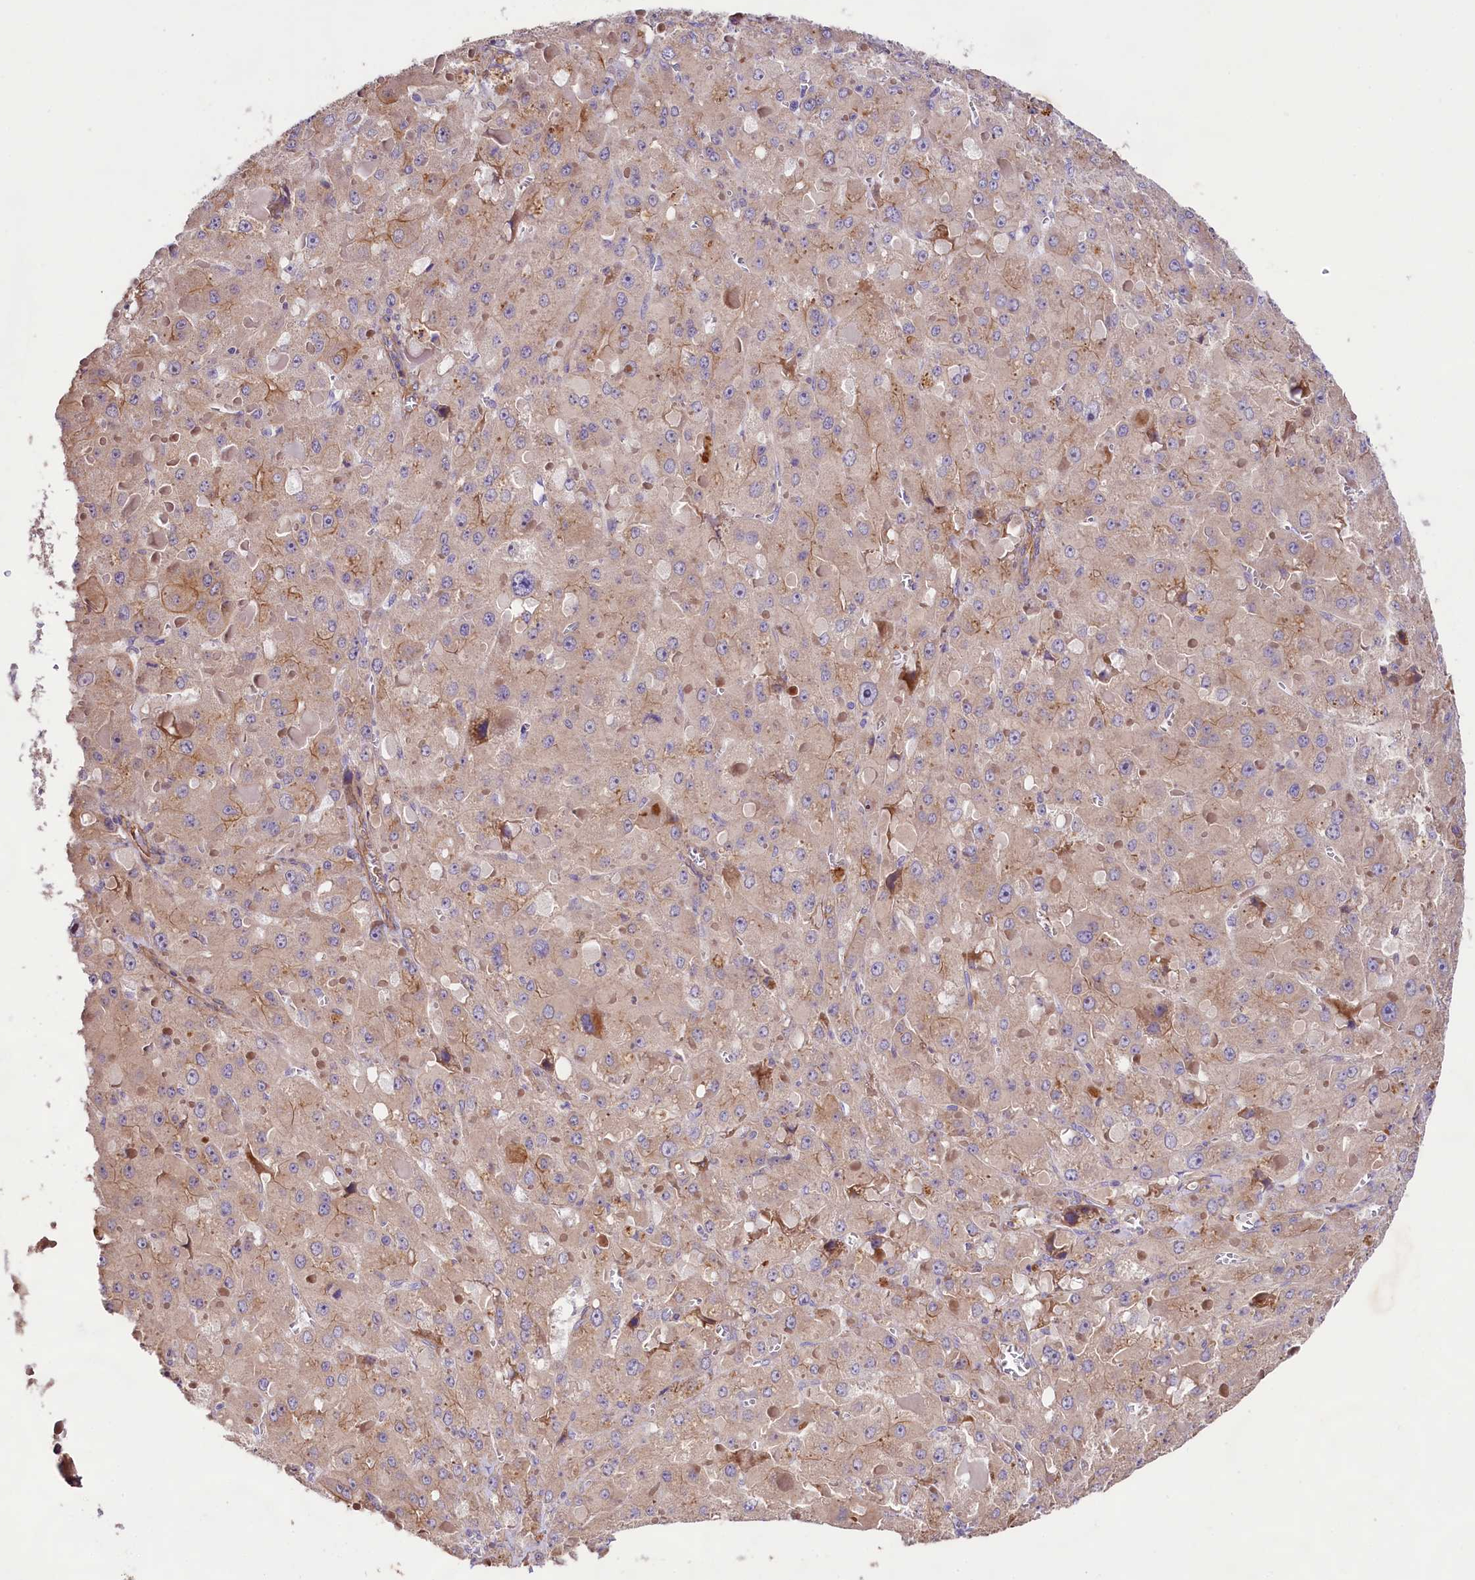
{"staining": {"intensity": "weak", "quantity": ">75%", "location": "cytoplasmic/membranous"}, "tissue": "liver cancer", "cell_type": "Tumor cells", "image_type": "cancer", "snomed": [{"axis": "morphology", "description": "Carcinoma, Hepatocellular, NOS"}, {"axis": "topography", "description": "Liver"}], "caption": "Tumor cells reveal low levels of weak cytoplasmic/membranous expression in about >75% of cells in human liver cancer.", "gene": "VPS11", "patient": {"sex": "female", "age": 73}}